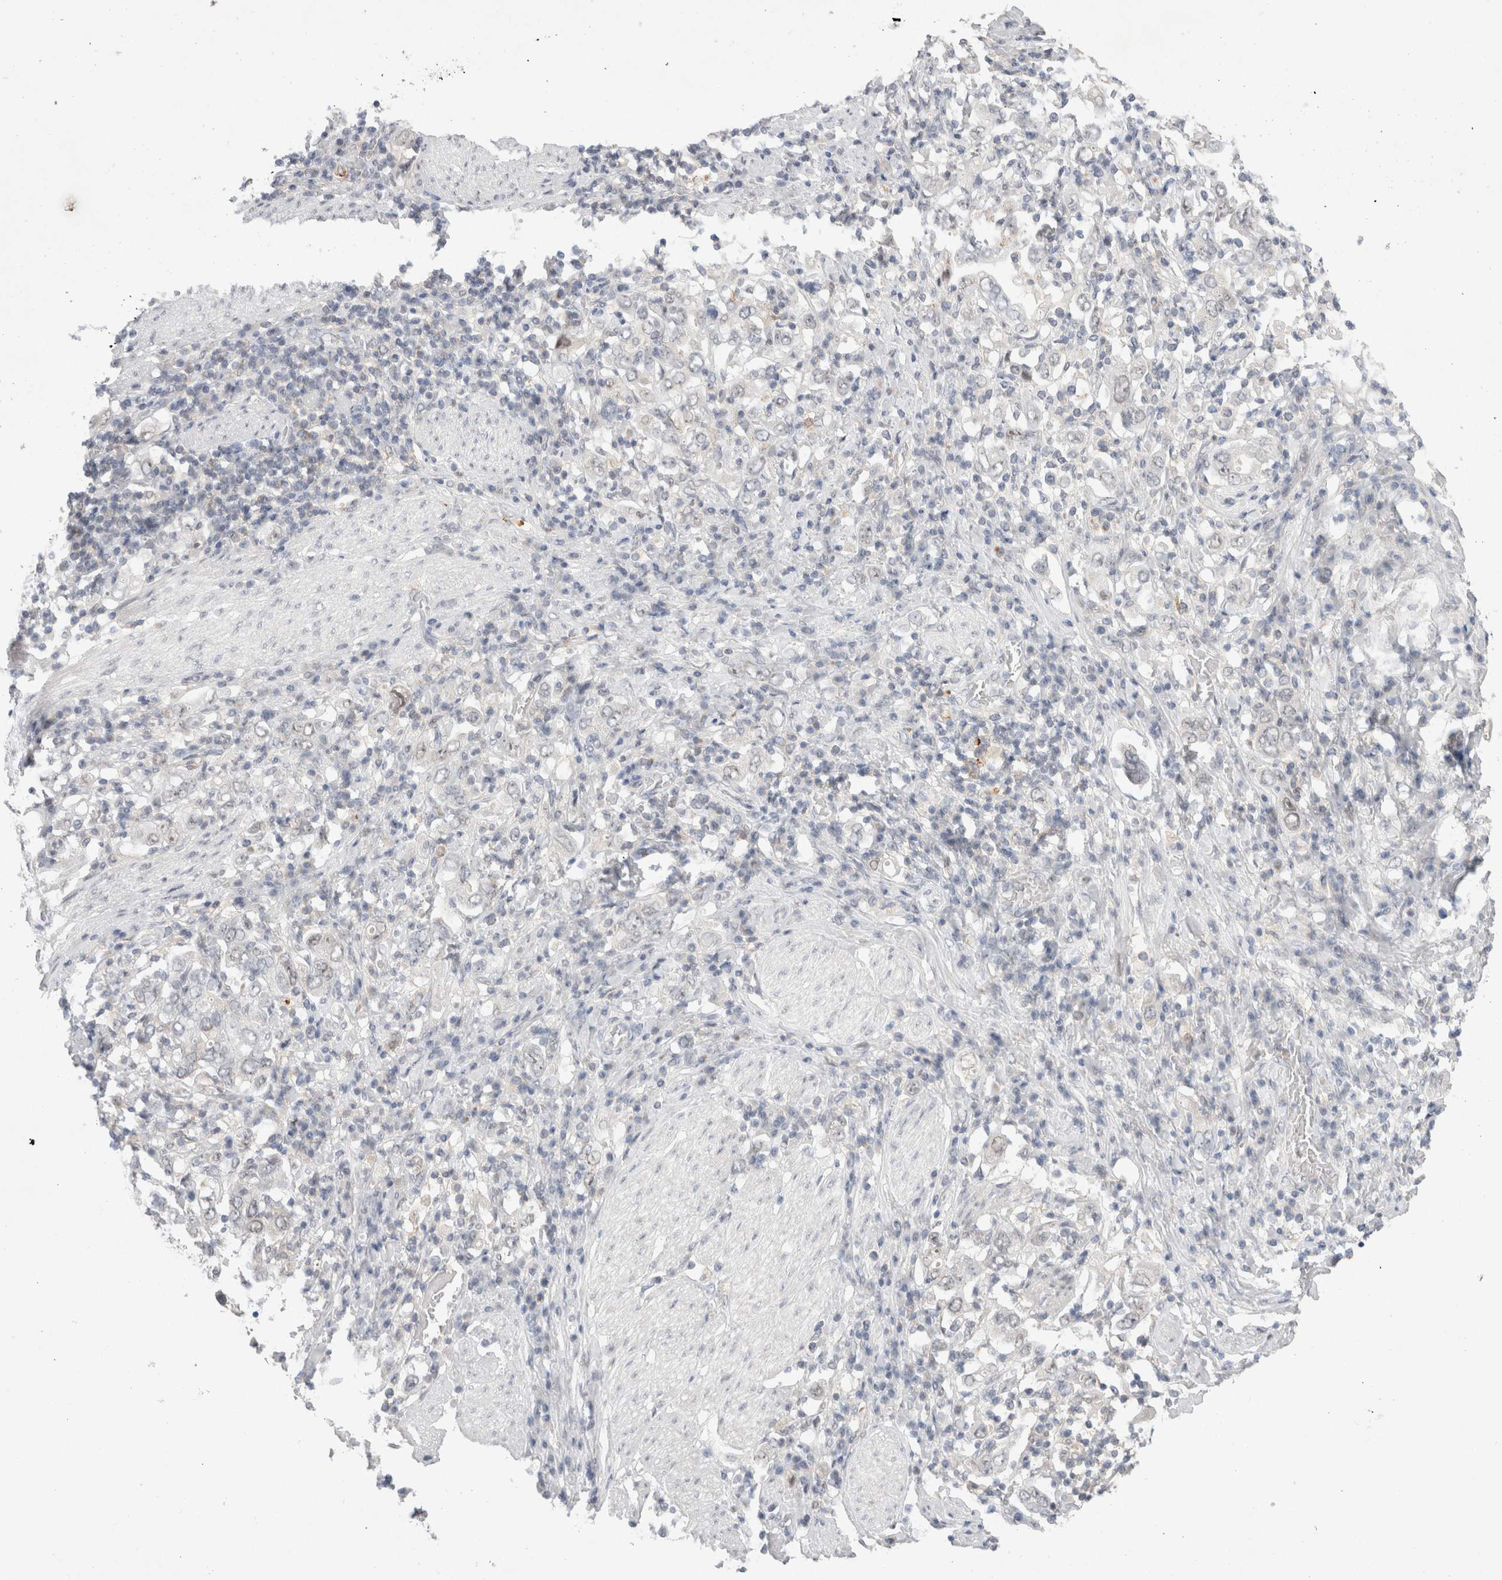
{"staining": {"intensity": "negative", "quantity": "none", "location": "none"}, "tissue": "stomach cancer", "cell_type": "Tumor cells", "image_type": "cancer", "snomed": [{"axis": "morphology", "description": "Adenocarcinoma, NOS"}, {"axis": "topography", "description": "Stomach, upper"}], "caption": "Human stomach cancer (adenocarcinoma) stained for a protein using IHC reveals no positivity in tumor cells.", "gene": "CERS5", "patient": {"sex": "male", "age": 62}}